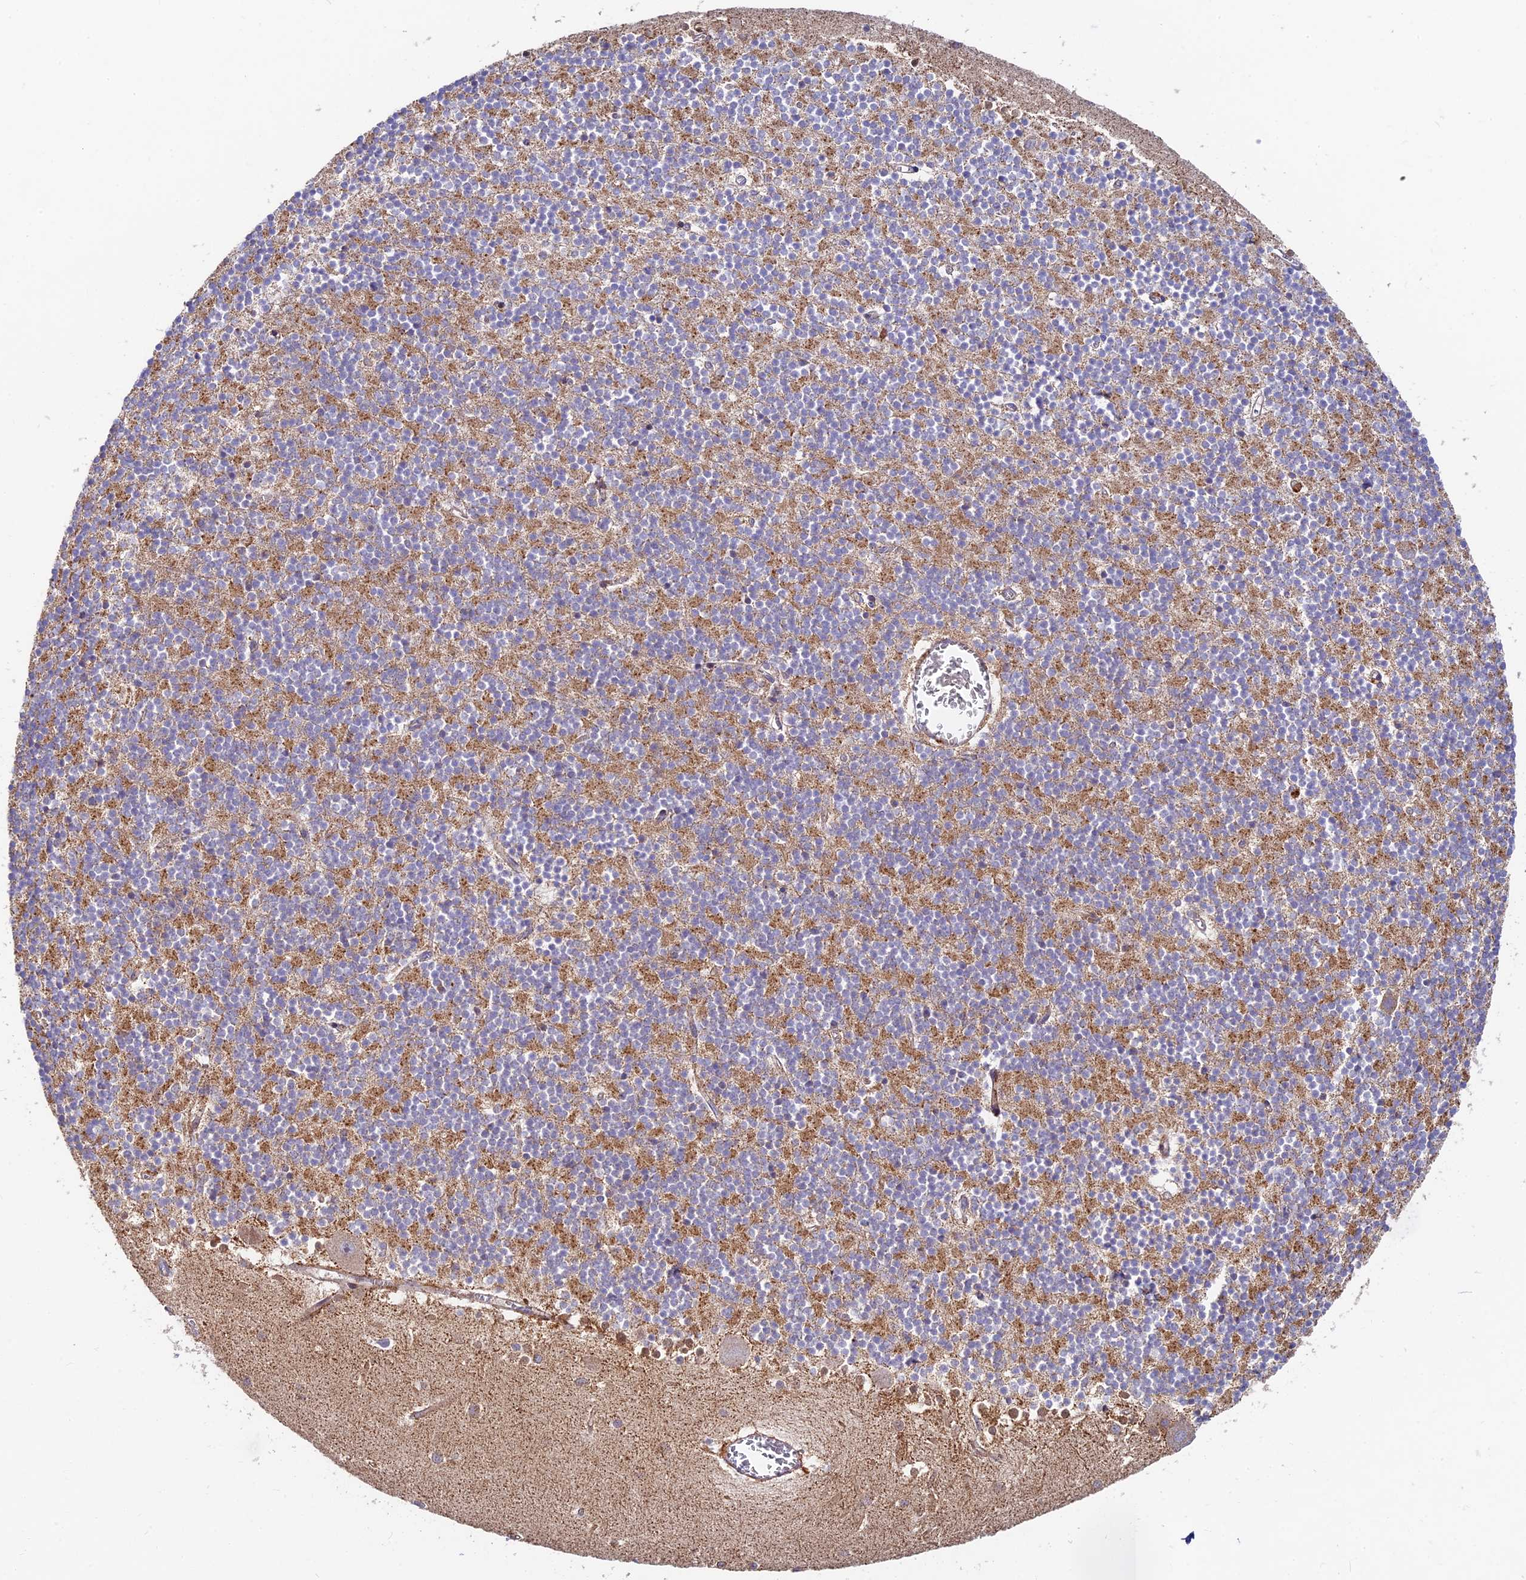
{"staining": {"intensity": "moderate", "quantity": "25%-75%", "location": "cytoplasmic/membranous"}, "tissue": "cerebellum", "cell_type": "Cells in granular layer", "image_type": "normal", "snomed": [{"axis": "morphology", "description": "Normal tissue, NOS"}, {"axis": "topography", "description": "Cerebellum"}], "caption": "Protein positivity by immunohistochemistry exhibits moderate cytoplasmic/membranous staining in about 25%-75% of cells in granular layer in benign cerebellum.", "gene": "FUOM", "patient": {"sex": "male", "age": 54}}